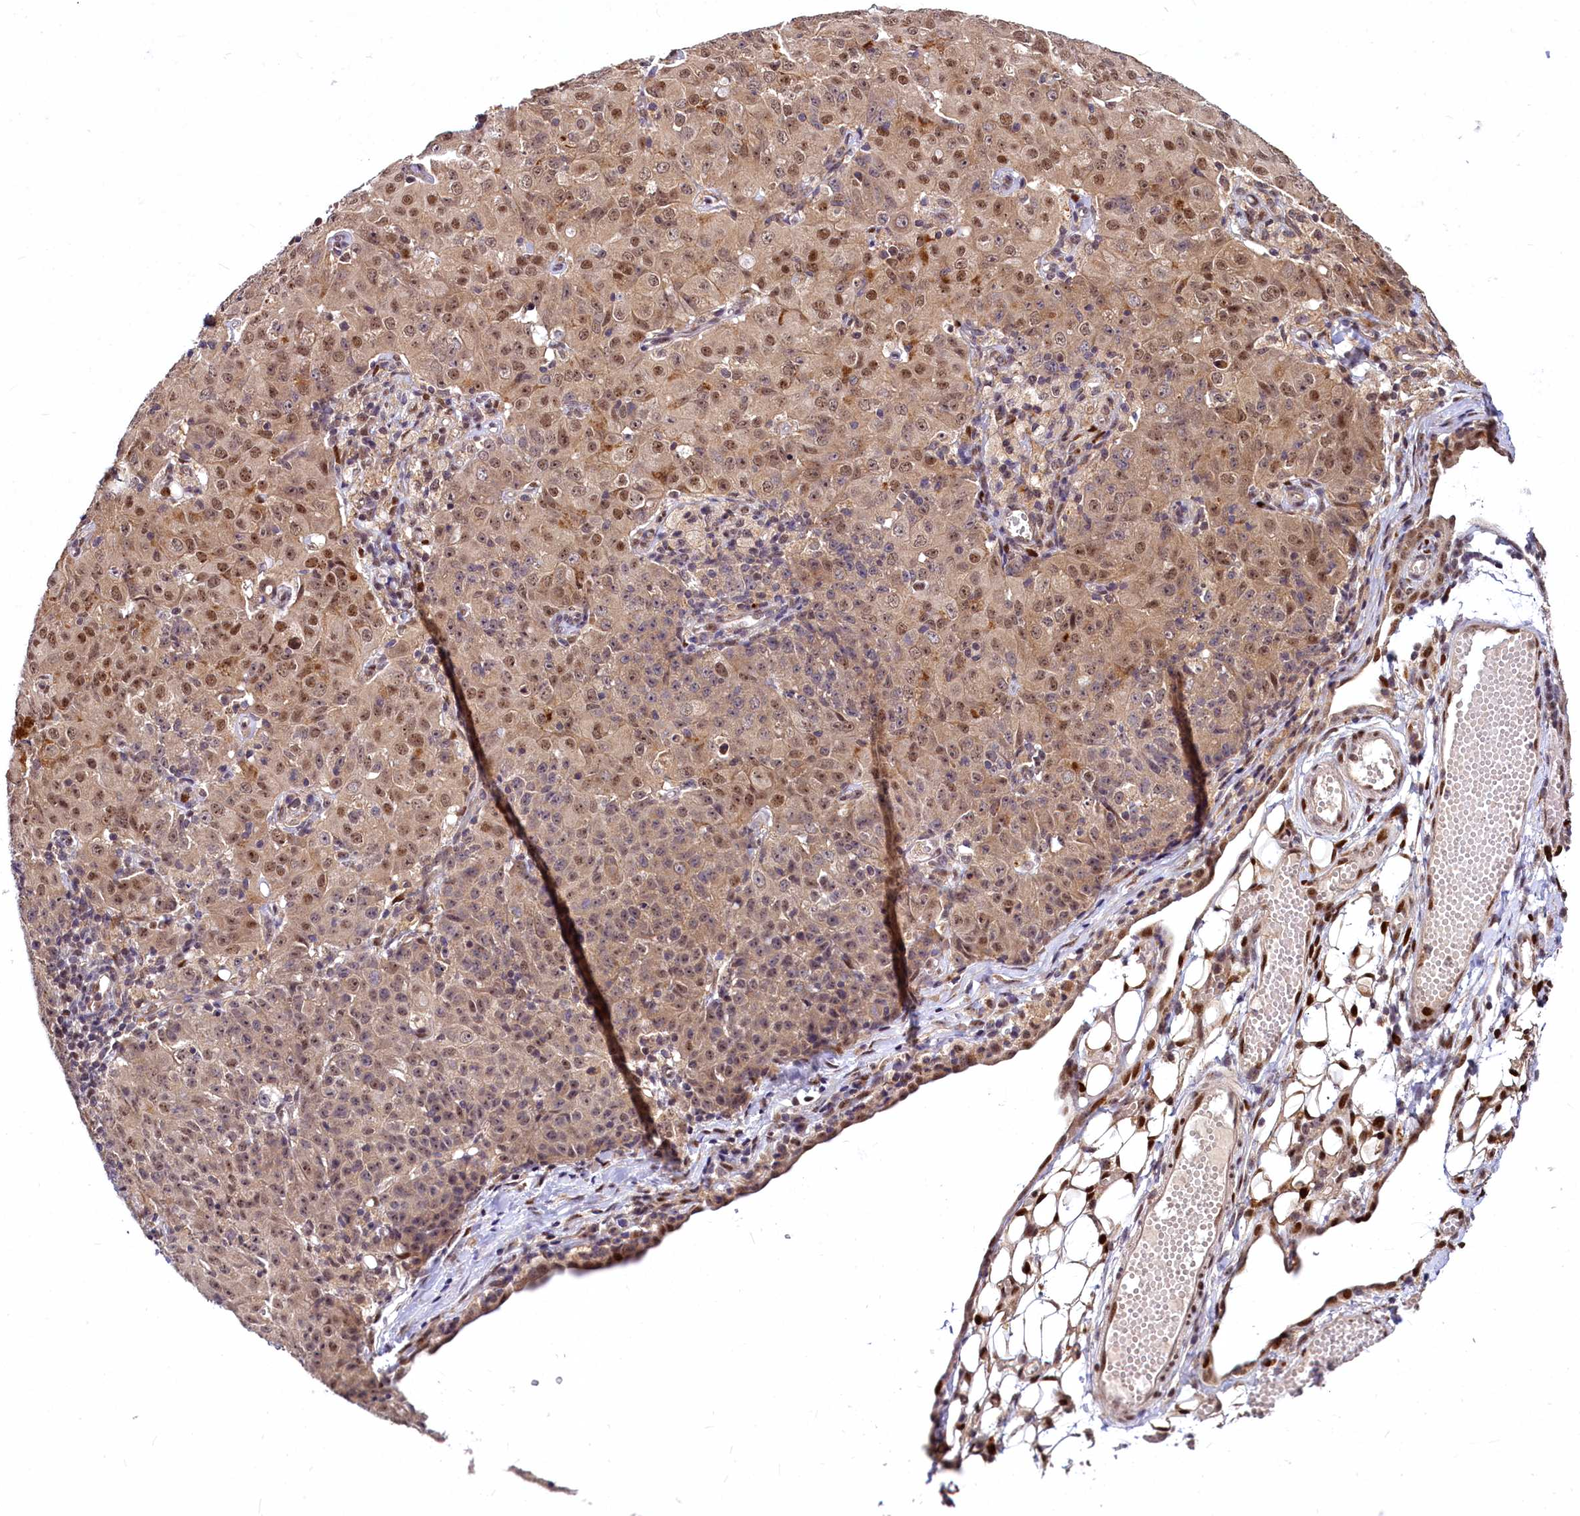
{"staining": {"intensity": "moderate", "quantity": ">75%", "location": "cytoplasmic/membranous,nuclear"}, "tissue": "ovarian cancer", "cell_type": "Tumor cells", "image_type": "cancer", "snomed": [{"axis": "morphology", "description": "Carcinoma, endometroid"}, {"axis": "topography", "description": "Ovary"}], "caption": "Tumor cells show medium levels of moderate cytoplasmic/membranous and nuclear expression in about >75% of cells in human ovarian endometroid carcinoma. The staining was performed using DAB to visualize the protein expression in brown, while the nuclei were stained in blue with hematoxylin (Magnification: 20x).", "gene": "MAML2", "patient": {"sex": "female", "age": 42}}